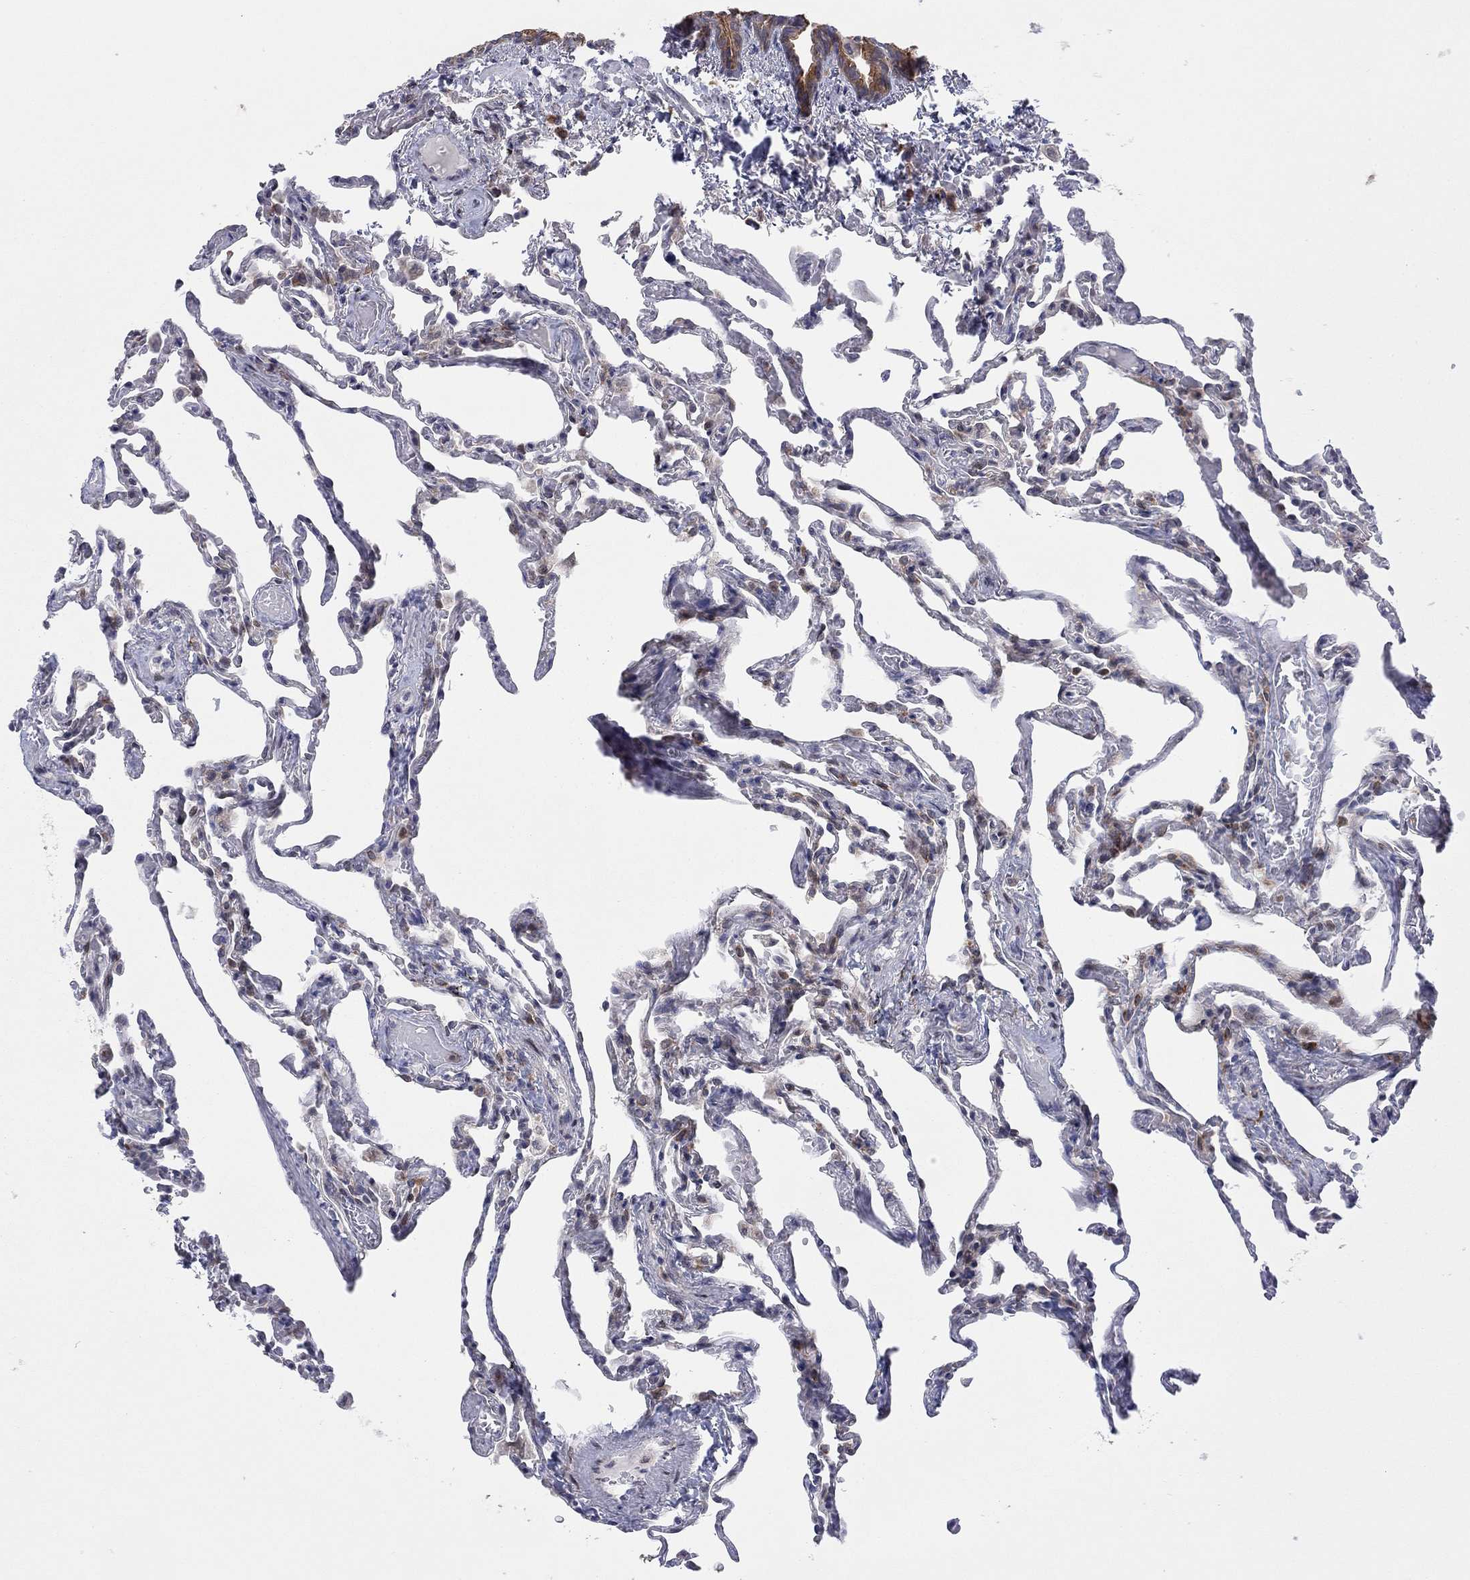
{"staining": {"intensity": "weak", "quantity": "<25%", "location": "cytoplasmic/membranous"}, "tissue": "lung", "cell_type": "Alveolar cells", "image_type": "normal", "snomed": [{"axis": "morphology", "description": "Normal tissue, NOS"}, {"axis": "topography", "description": "Lung"}], "caption": "High power microscopy histopathology image of an immunohistochemistry photomicrograph of unremarkable lung, revealing no significant positivity in alveolar cells.", "gene": "TTC21B", "patient": {"sex": "female", "age": 43}}